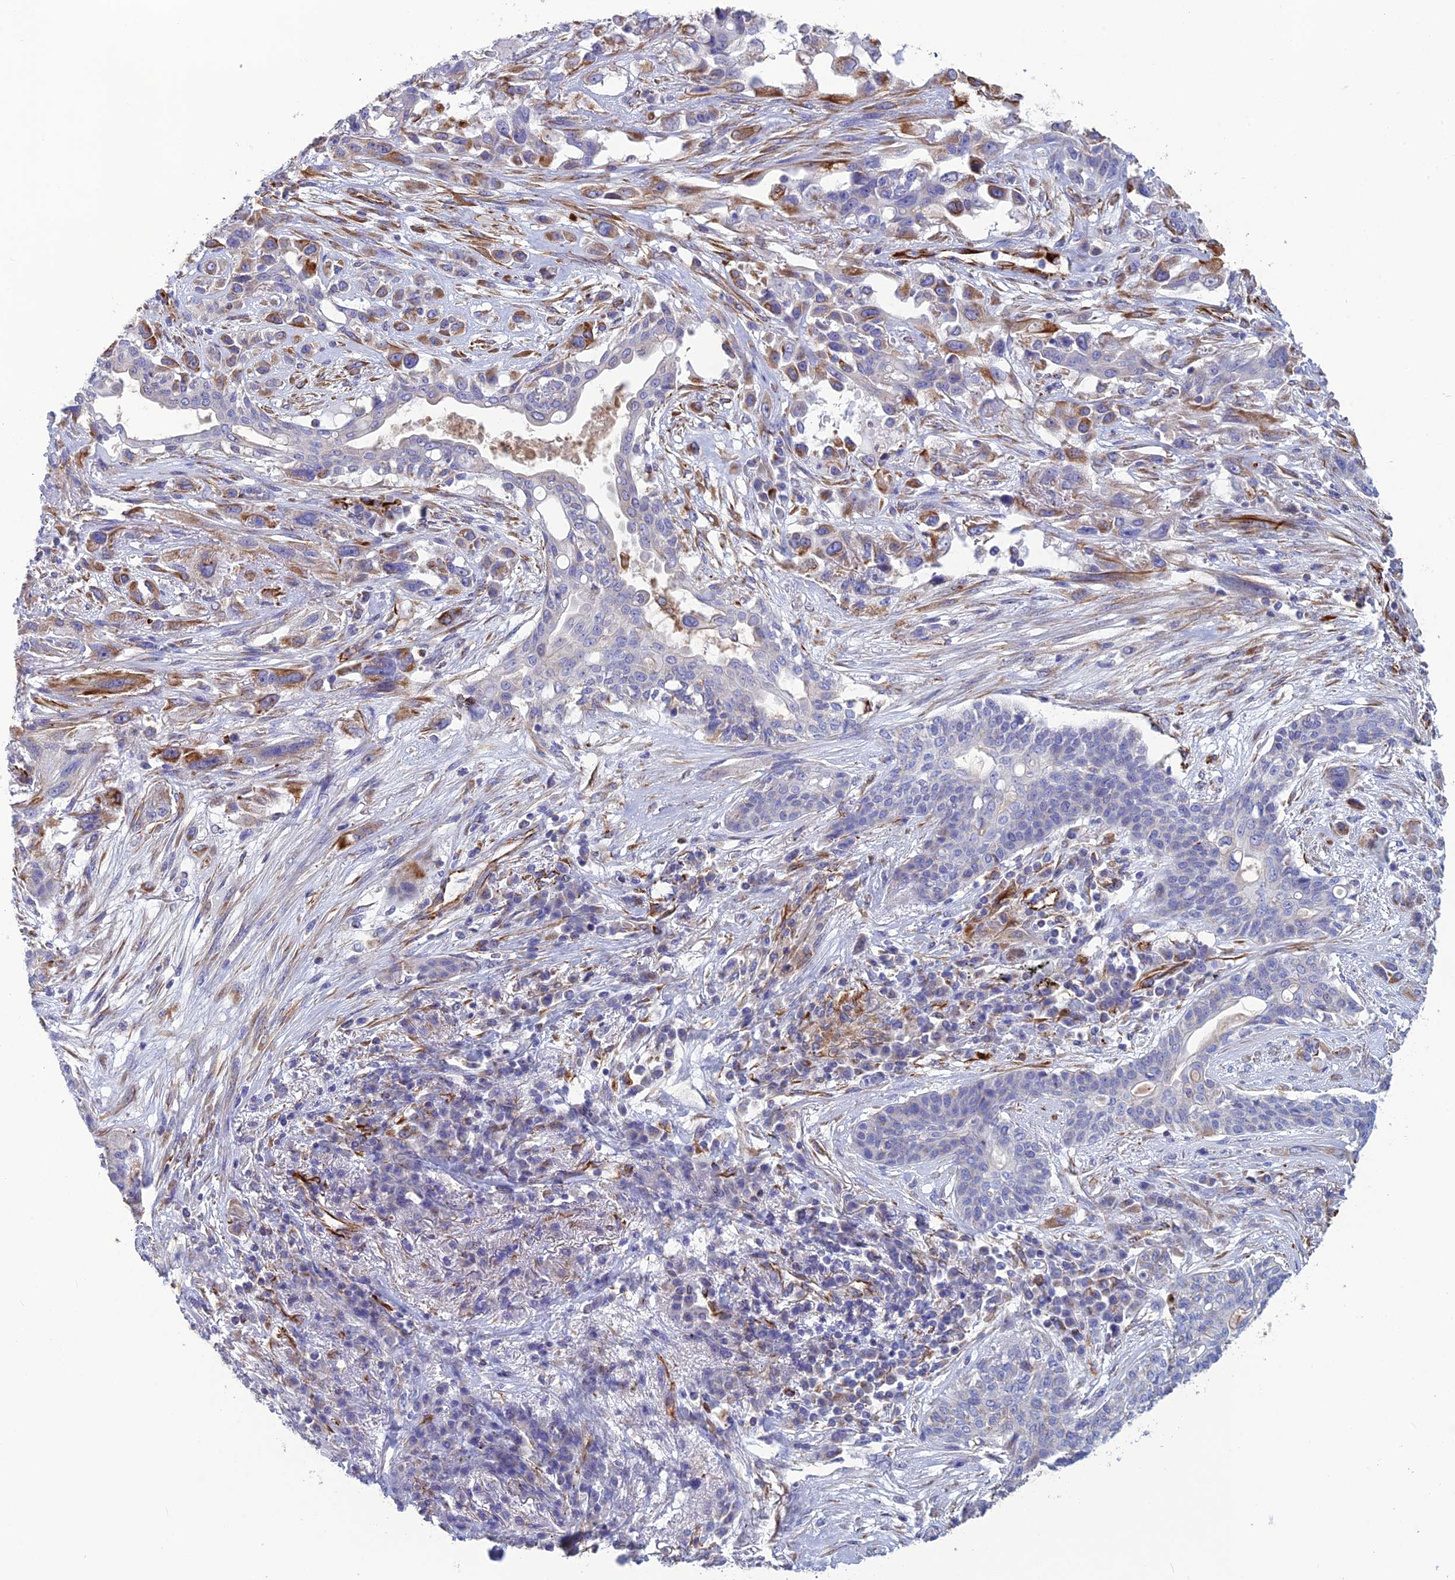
{"staining": {"intensity": "negative", "quantity": "none", "location": "none"}, "tissue": "lung cancer", "cell_type": "Tumor cells", "image_type": "cancer", "snomed": [{"axis": "morphology", "description": "Squamous cell carcinoma, NOS"}, {"axis": "topography", "description": "Lung"}], "caption": "Tumor cells are negative for brown protein staining in lung cancer (squamous cell carcinoma). (Brightfield microscopy of DAB IHC at high magnification).", "gene": "FBXL20", "patient": {"sex": "female", "age": 70}}